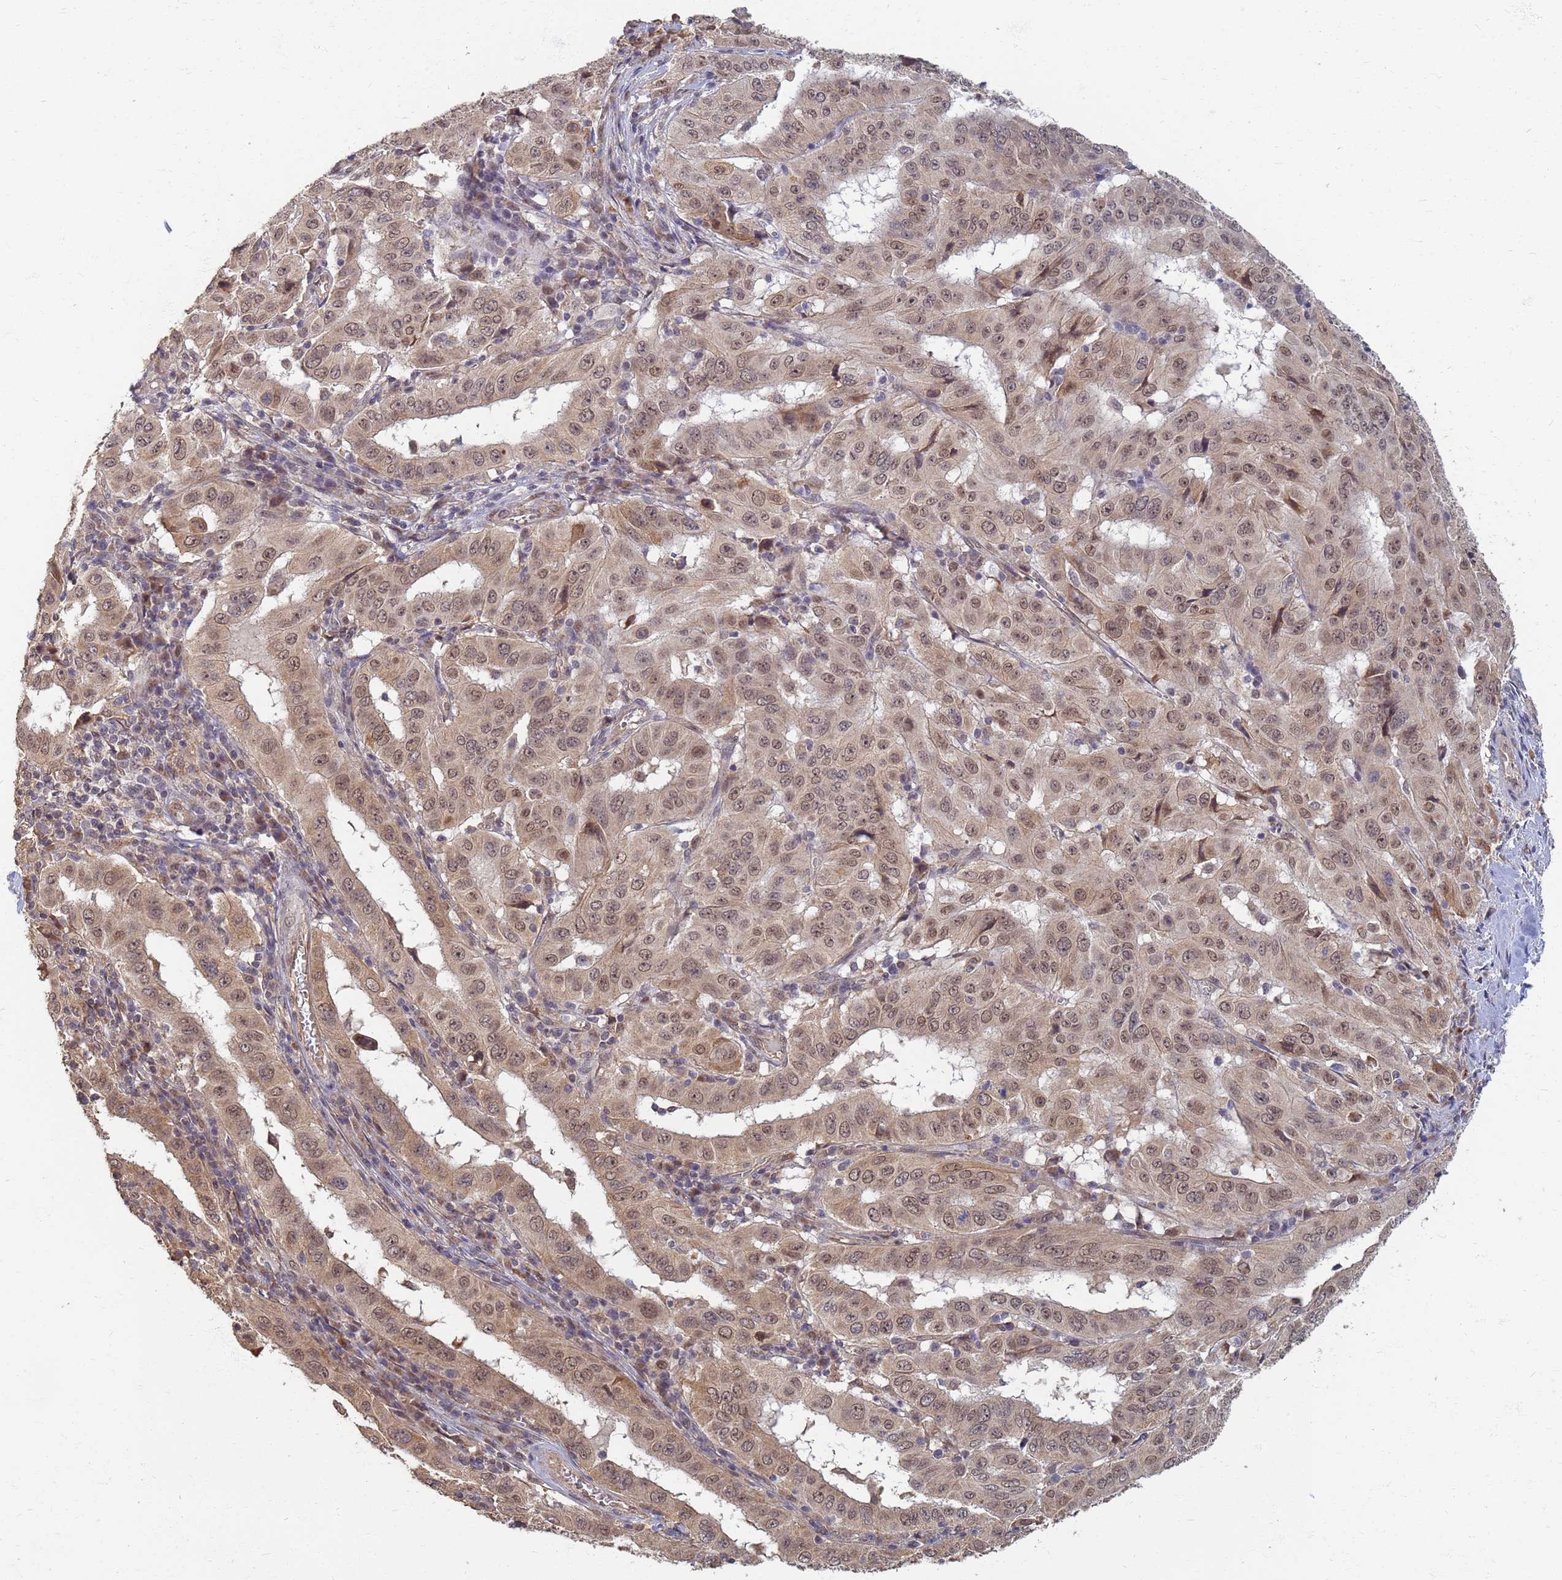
{"staining": {"intensity": "moderate", "quantity": ">75%", "location": "nuclear"}, "tissue": "pancreatic cancer", "cell_type": "Tumor cells", "image_type": "cancer", "snomed": [{"axis": "morphology", "description": "Adenocarcinoma, NOS"}, {"axis": "topography", "description": "Pancreas"}], "caption": "Immunohistochemistry histopathology image of neoplastic tissue: pancreatic adenocarcinoma stained using IHC reveals medium levels of moderate protein expression localized specifically in the nuclear of tumor cells, appearing as a nuclear brown color.", "gene": "ITGB4", "patient": {"sex": "male", "age": 63}}